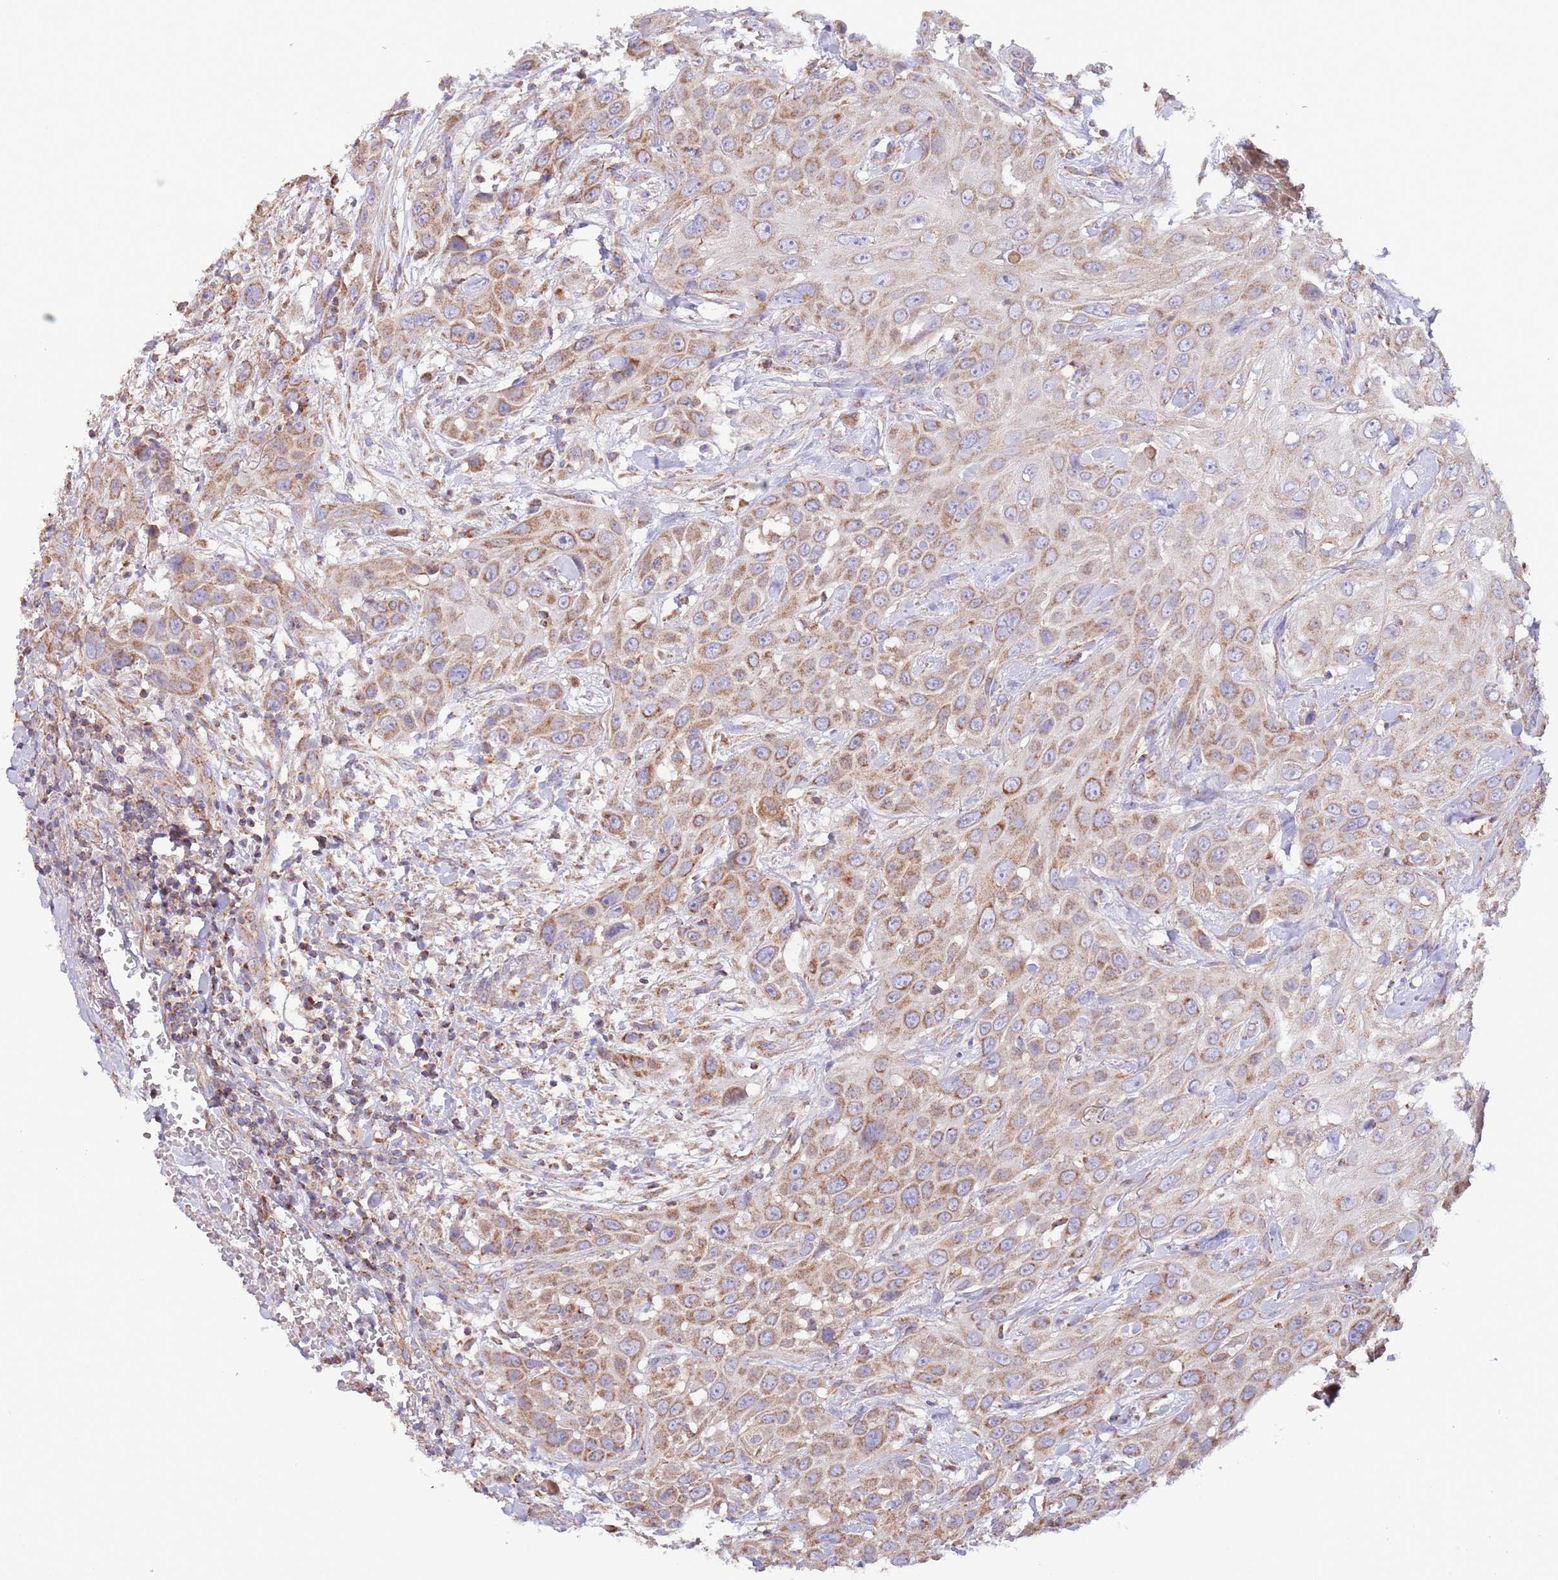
{"staining": {"intensity": "moderate", "quantity": ">75%", "location": "cytoplasmic/membranous"}, "tissue": "head and neck cancer", "cell_type": "Tumor cells", "image_type": "cancer", "snomed": [{"axis": "morphology", "description": "Squamous cell carcinoma, NOS"}, {"axis": "topography", "description": "Head-Neck"}], "caption": "A high-resolution histopathology image shows IHC staining of head and neck cancer (squamous cell carcinoma), which reveals moderate cytoplasmic/membranous positivity in approximately >75% of tumor cells.", "gene": "DNAJA3", "patient": {"sex": "male", "age": 81}}